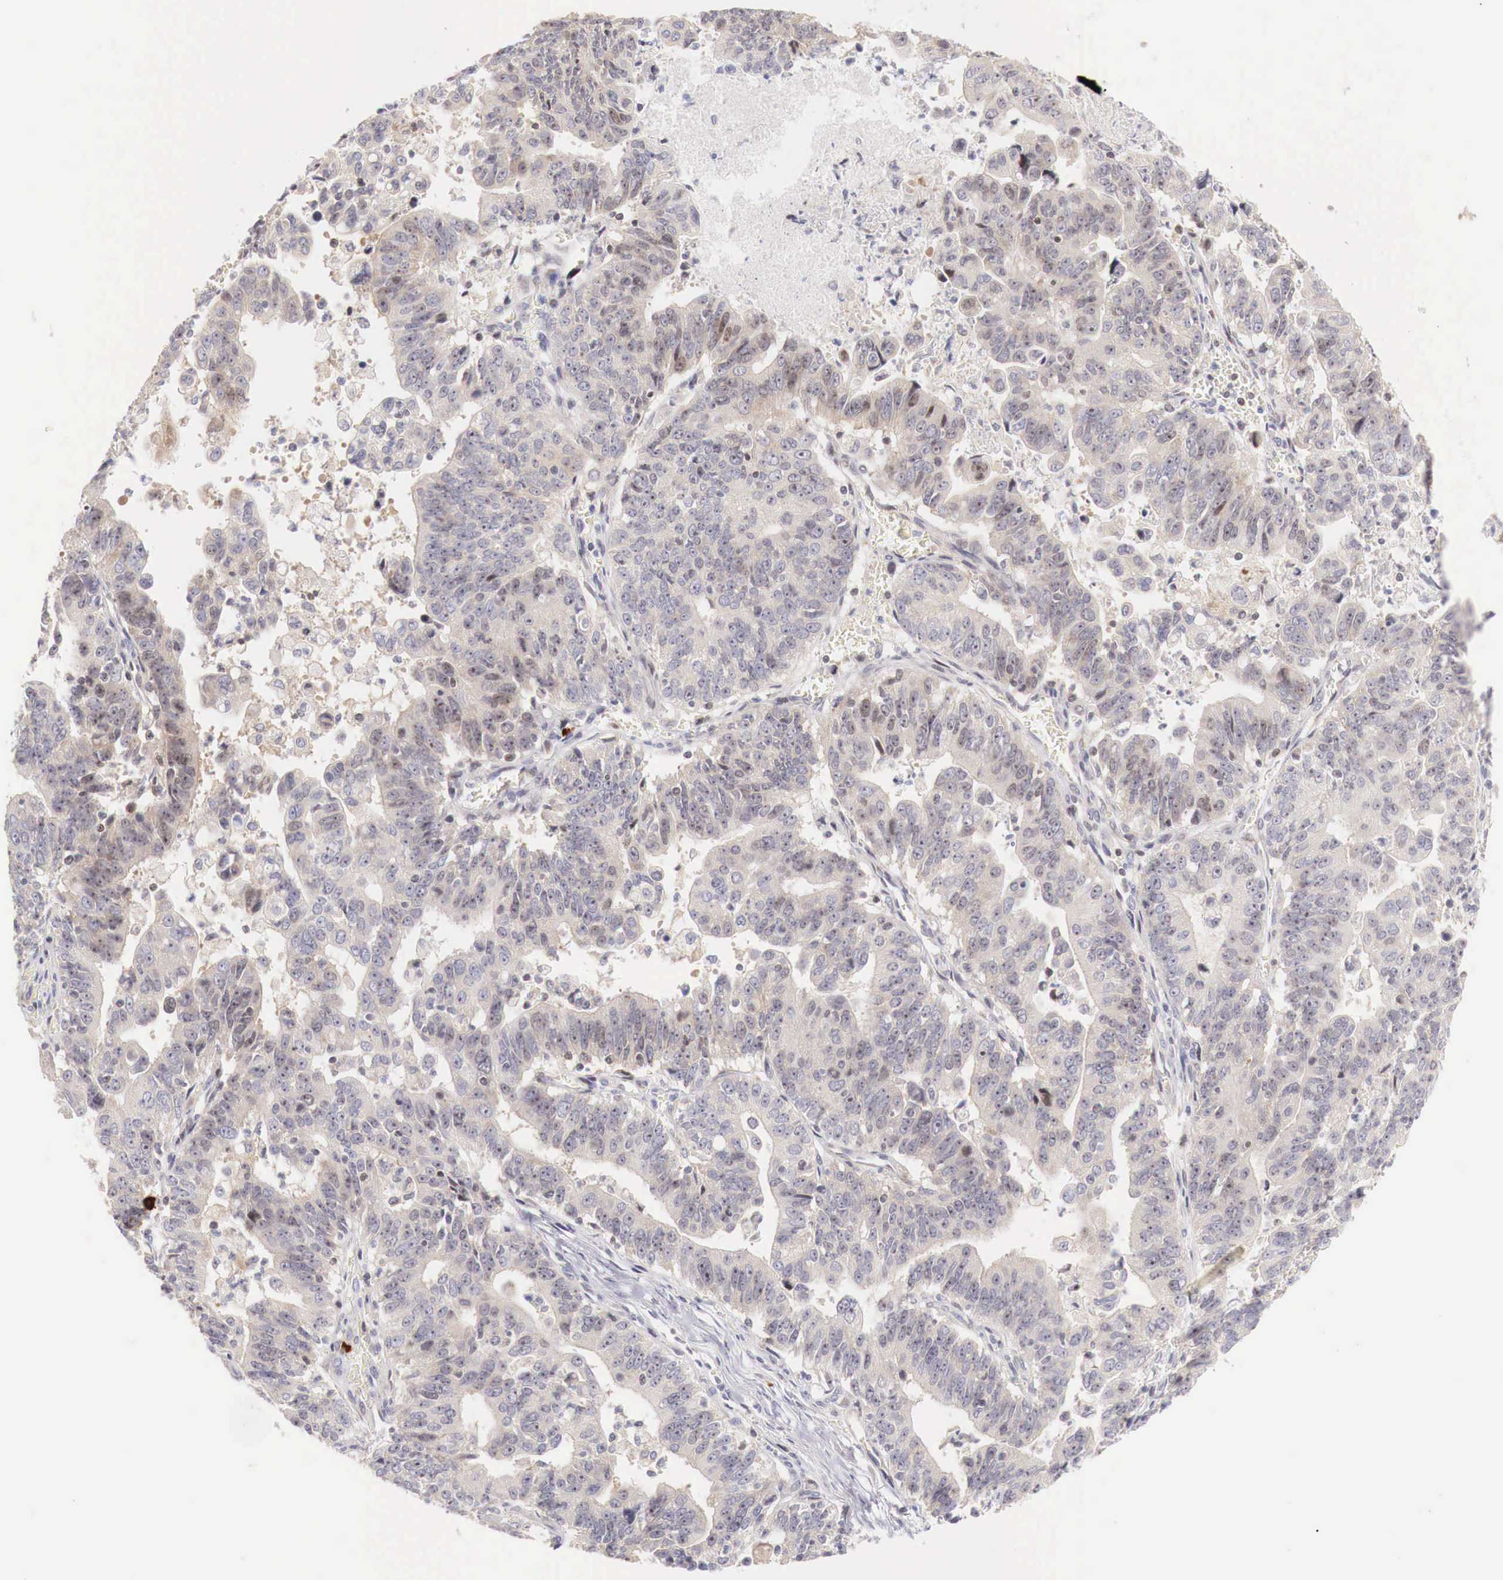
{"staining": {"intensity": "weak", "quantity": "25%-75%", "location": "cytoplasmic/membranous,nuclear"}, "tissue": "stomach cancer", "cell_type": "Tumor cells", "image_type": "cancer", "snomed": [{"axis": "morphology", "description": "Adenocarcinoma, NOS"}, {"axis": "topography", "description": "Stomach, upper"}], "caption": "The photomicrograph demonstrates a brown stain indicating the presence of a protein in the cytoplasmic/membranous and nuclear of tumor cells in adenocarcinoma (stomach).", "gene": "CLCN5", "patient": {"sex": "female", "age": 50}}